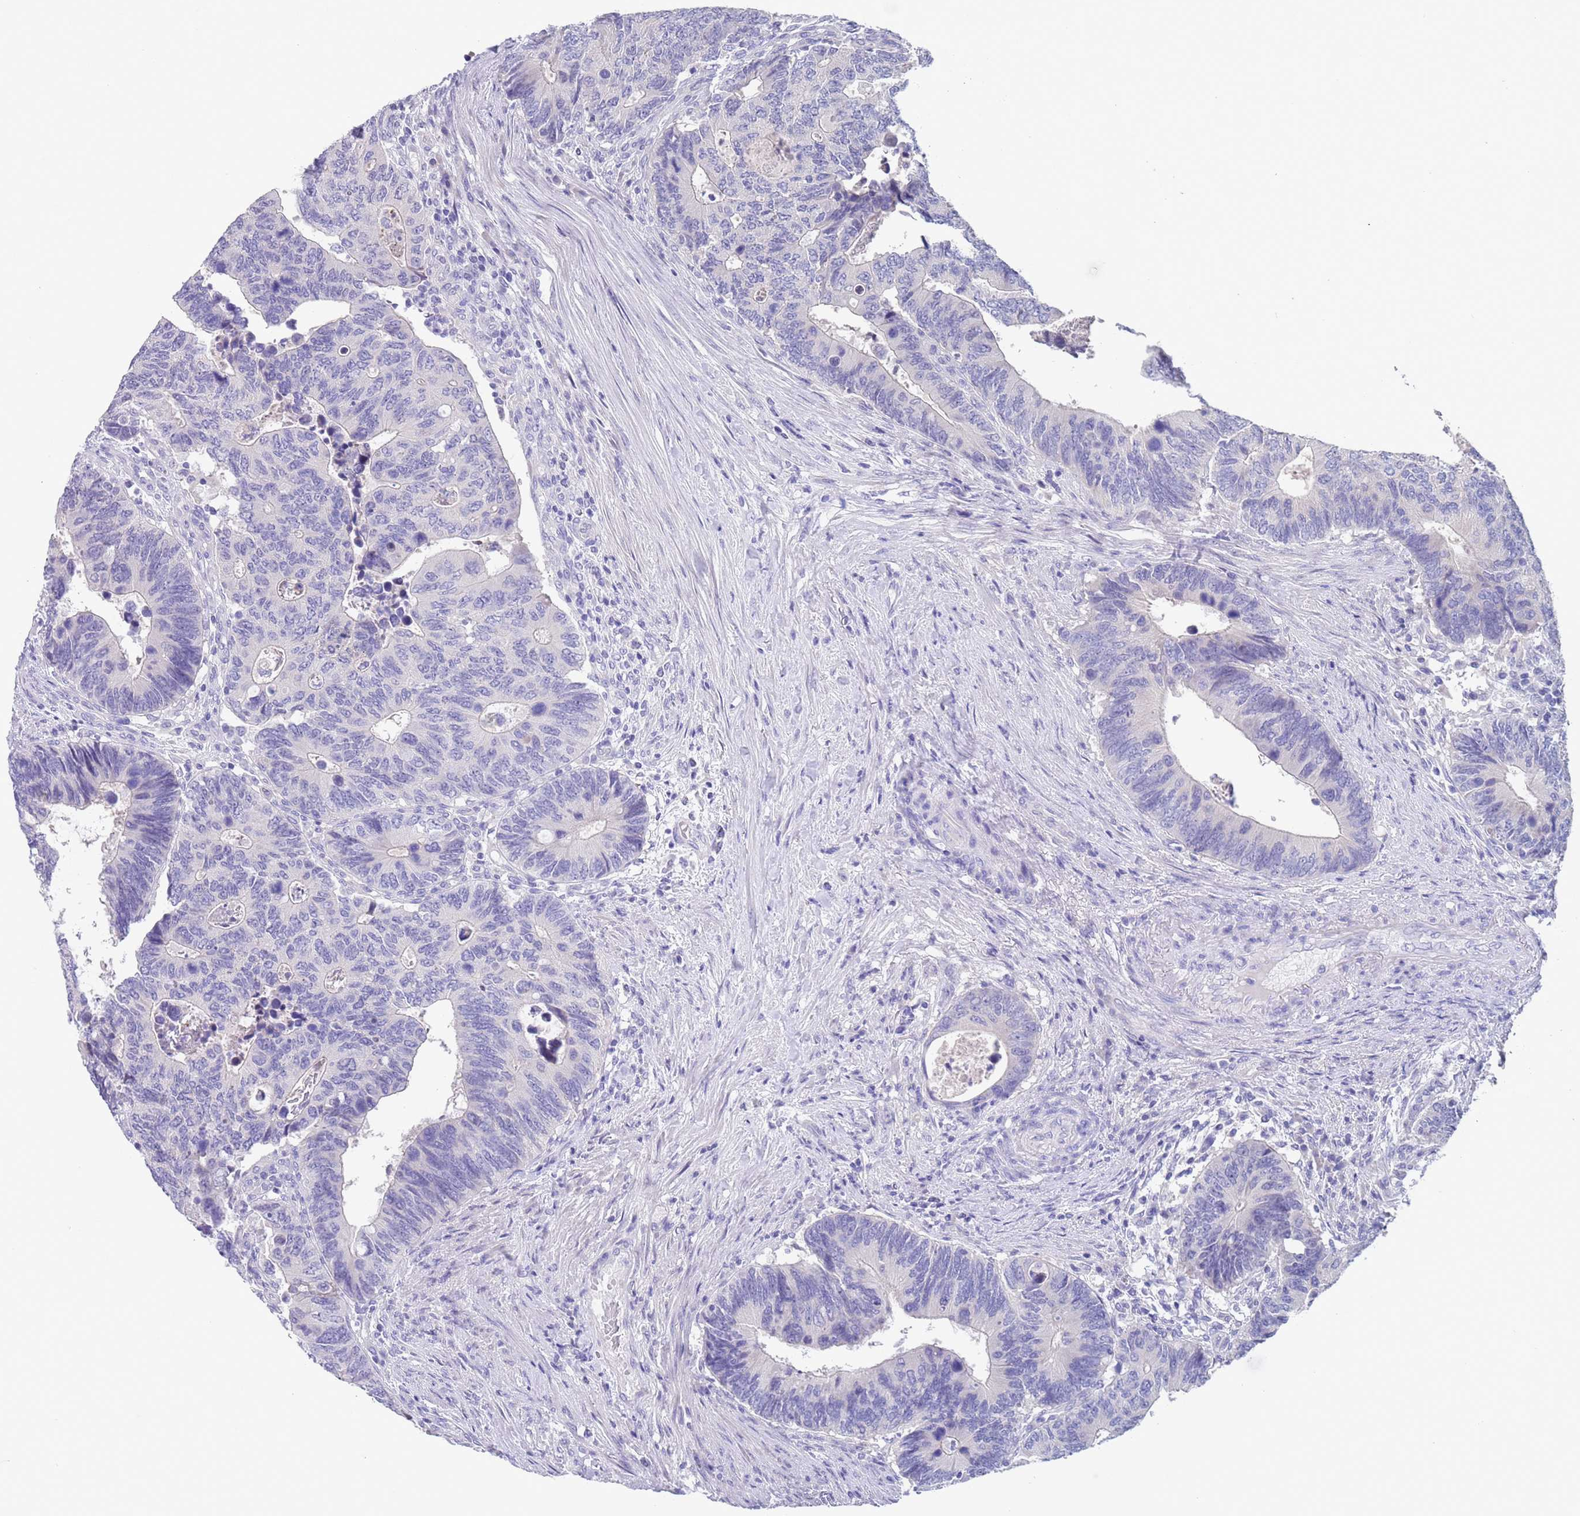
{"staining": {"intensity": "negative", "quantity": "none", "location": "none"}, "tissue": "colorectal cancer", "cell_type": "Tumor cells", "image_type": "cancer", "snomed": [{"axis": "morphology", "description": "Adenocarcinoma, NOS"}, {"axis": "topography", "description": "Colon"}], "caption": "IHC micrograph of neoplastic tissue: colorectal cancer (adenocarcinoma) stained with DAB (3,3'-diaminobenzidine) displays no significant protein expression in tumor cells.", "gene": "SPIRE2", "patient": {"sex": "male", "age": 87}}